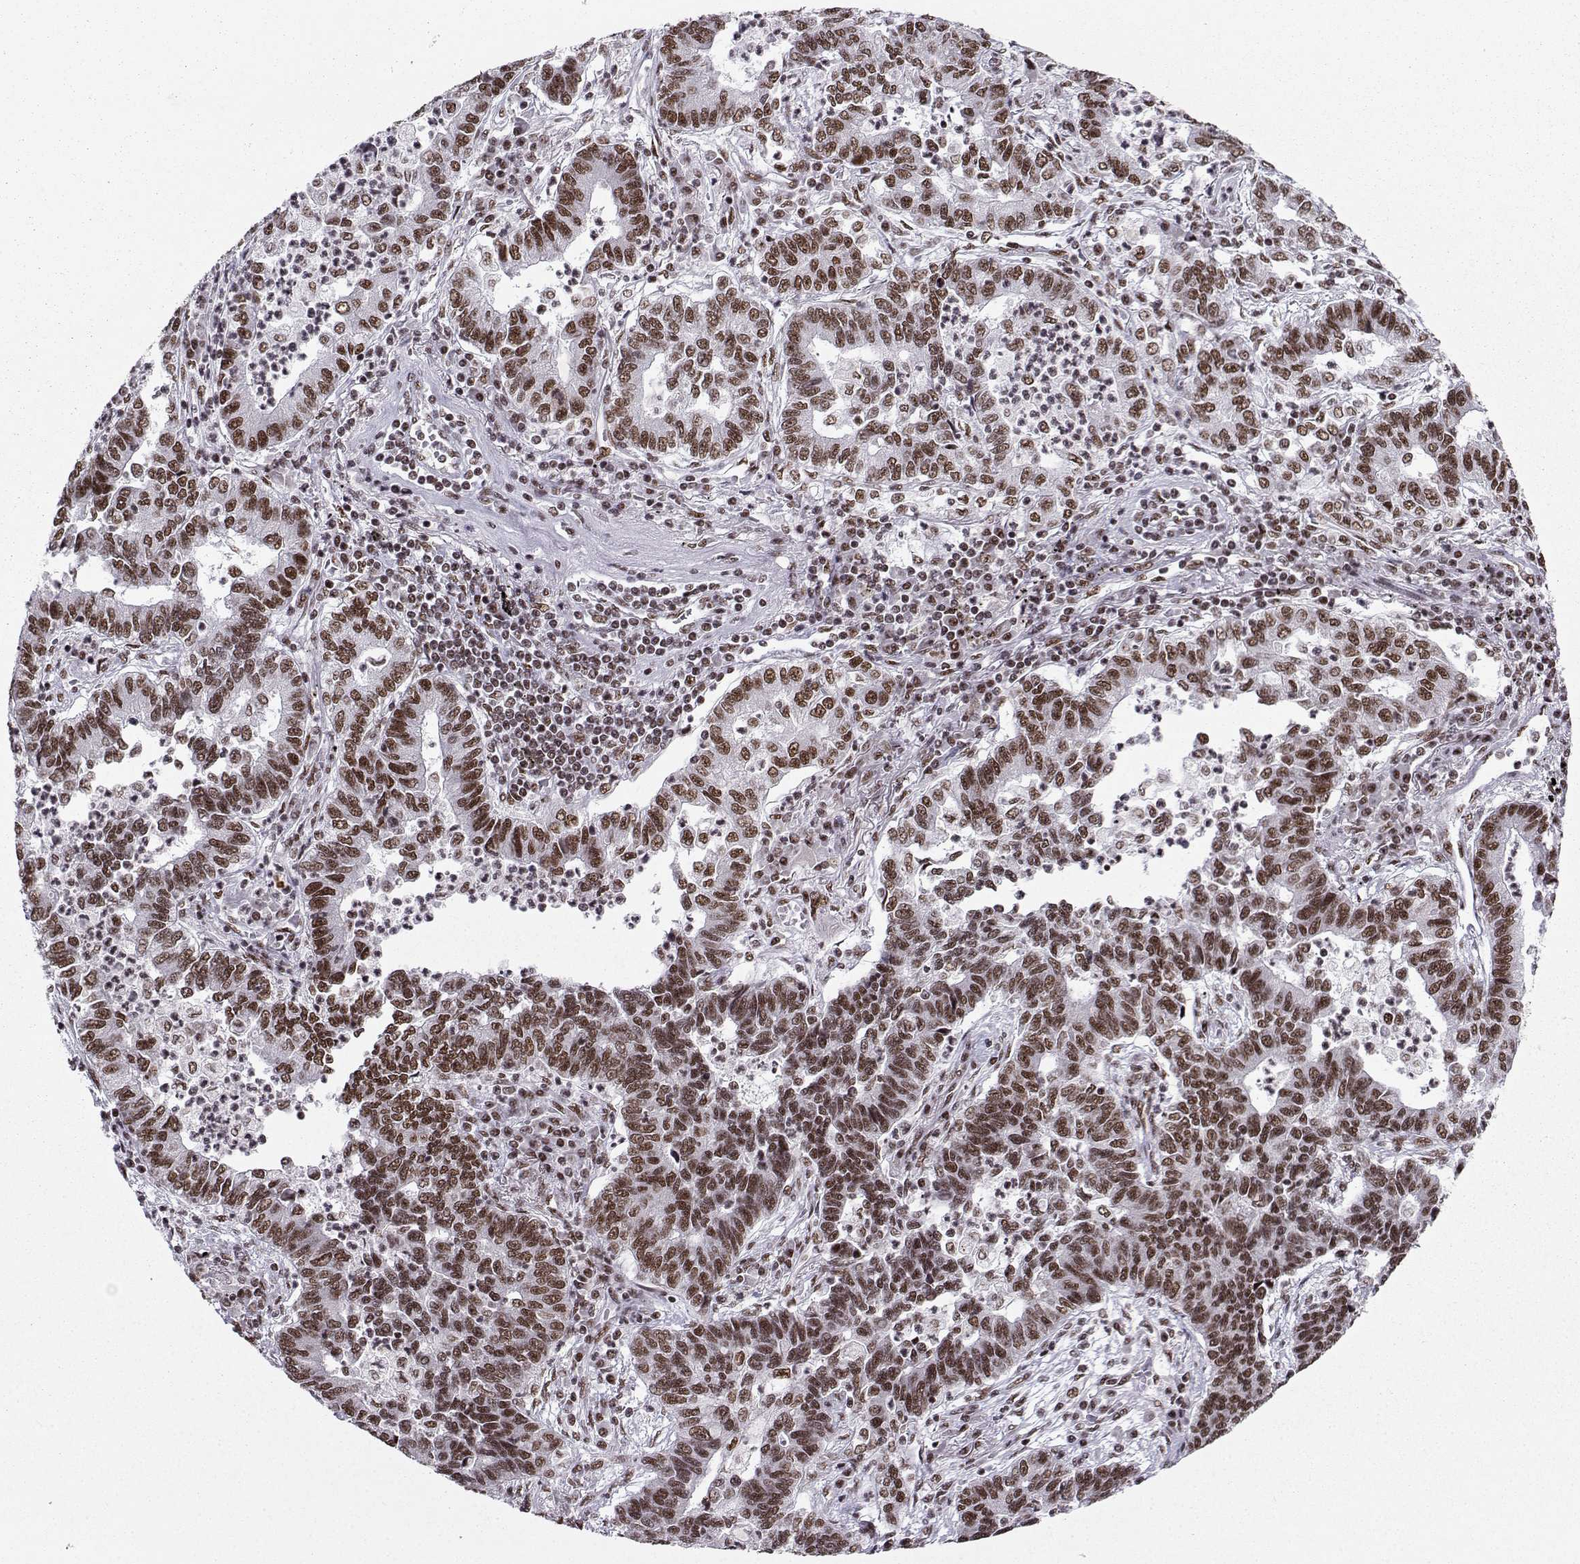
{"staining": {"intensity": "moderate", "quantity": "25%-75%", "location": "nuclear"}, "tissue": "lung cancer", "cell_type": "Tumor cells", "image_type": "cancer", "snomed": [{"axis": "morphology", "description": "Adenocarcinoma, NOS"}, {"axis": "topography", "description": "Lung"}], "caption": "Immunohistochemical staining of adenocarcinoma (lung) shows moderate nuclear protein positivity in about 25%-75% of tumor cells.", "gene": "SNRPB2", "patient": {"sex": "female", "age": 57}}